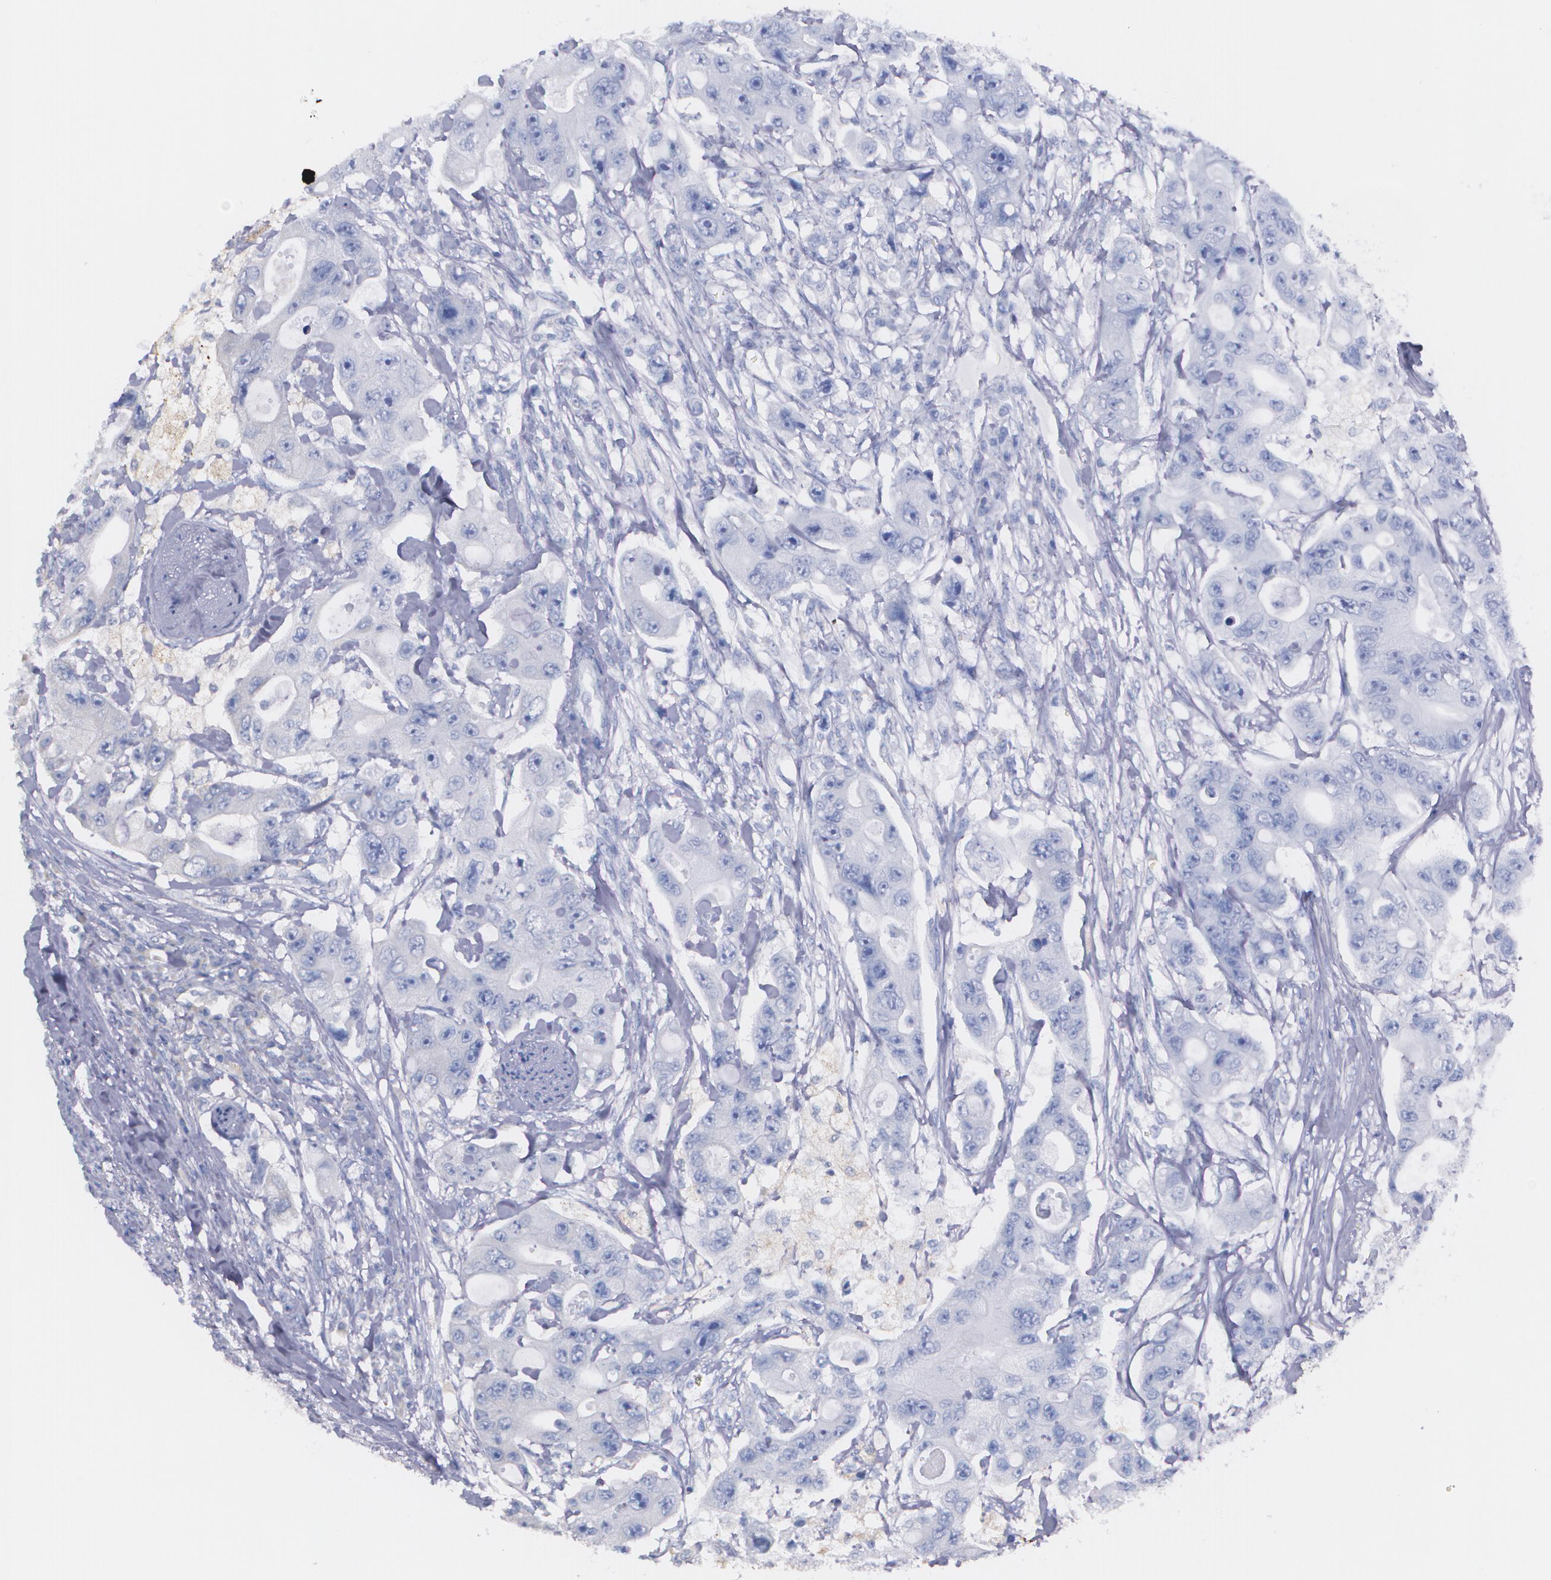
{"staining": {"intensity": "negative", "quantity": "none", "location": "none"}, "tissue": "colorectal cancer", "cell_type": "Tumor cells", "image_type": "cancer", "snomed": [{"axis": "morphology", "description": "Adenocarcinoma, NOS"}, {"axis": "topography", "description": "Colon"}], "caption": "There is no significant positivity in tumor cells of colorectal cancer (adenocarcinoma). (Brightfield microscopy of DAB (3,3'-diaminobenzidine) immunohistochemistry (IHC) at high magnification).", "gene": "AMBP", "patient": {"sex": "female", "age": 46}}